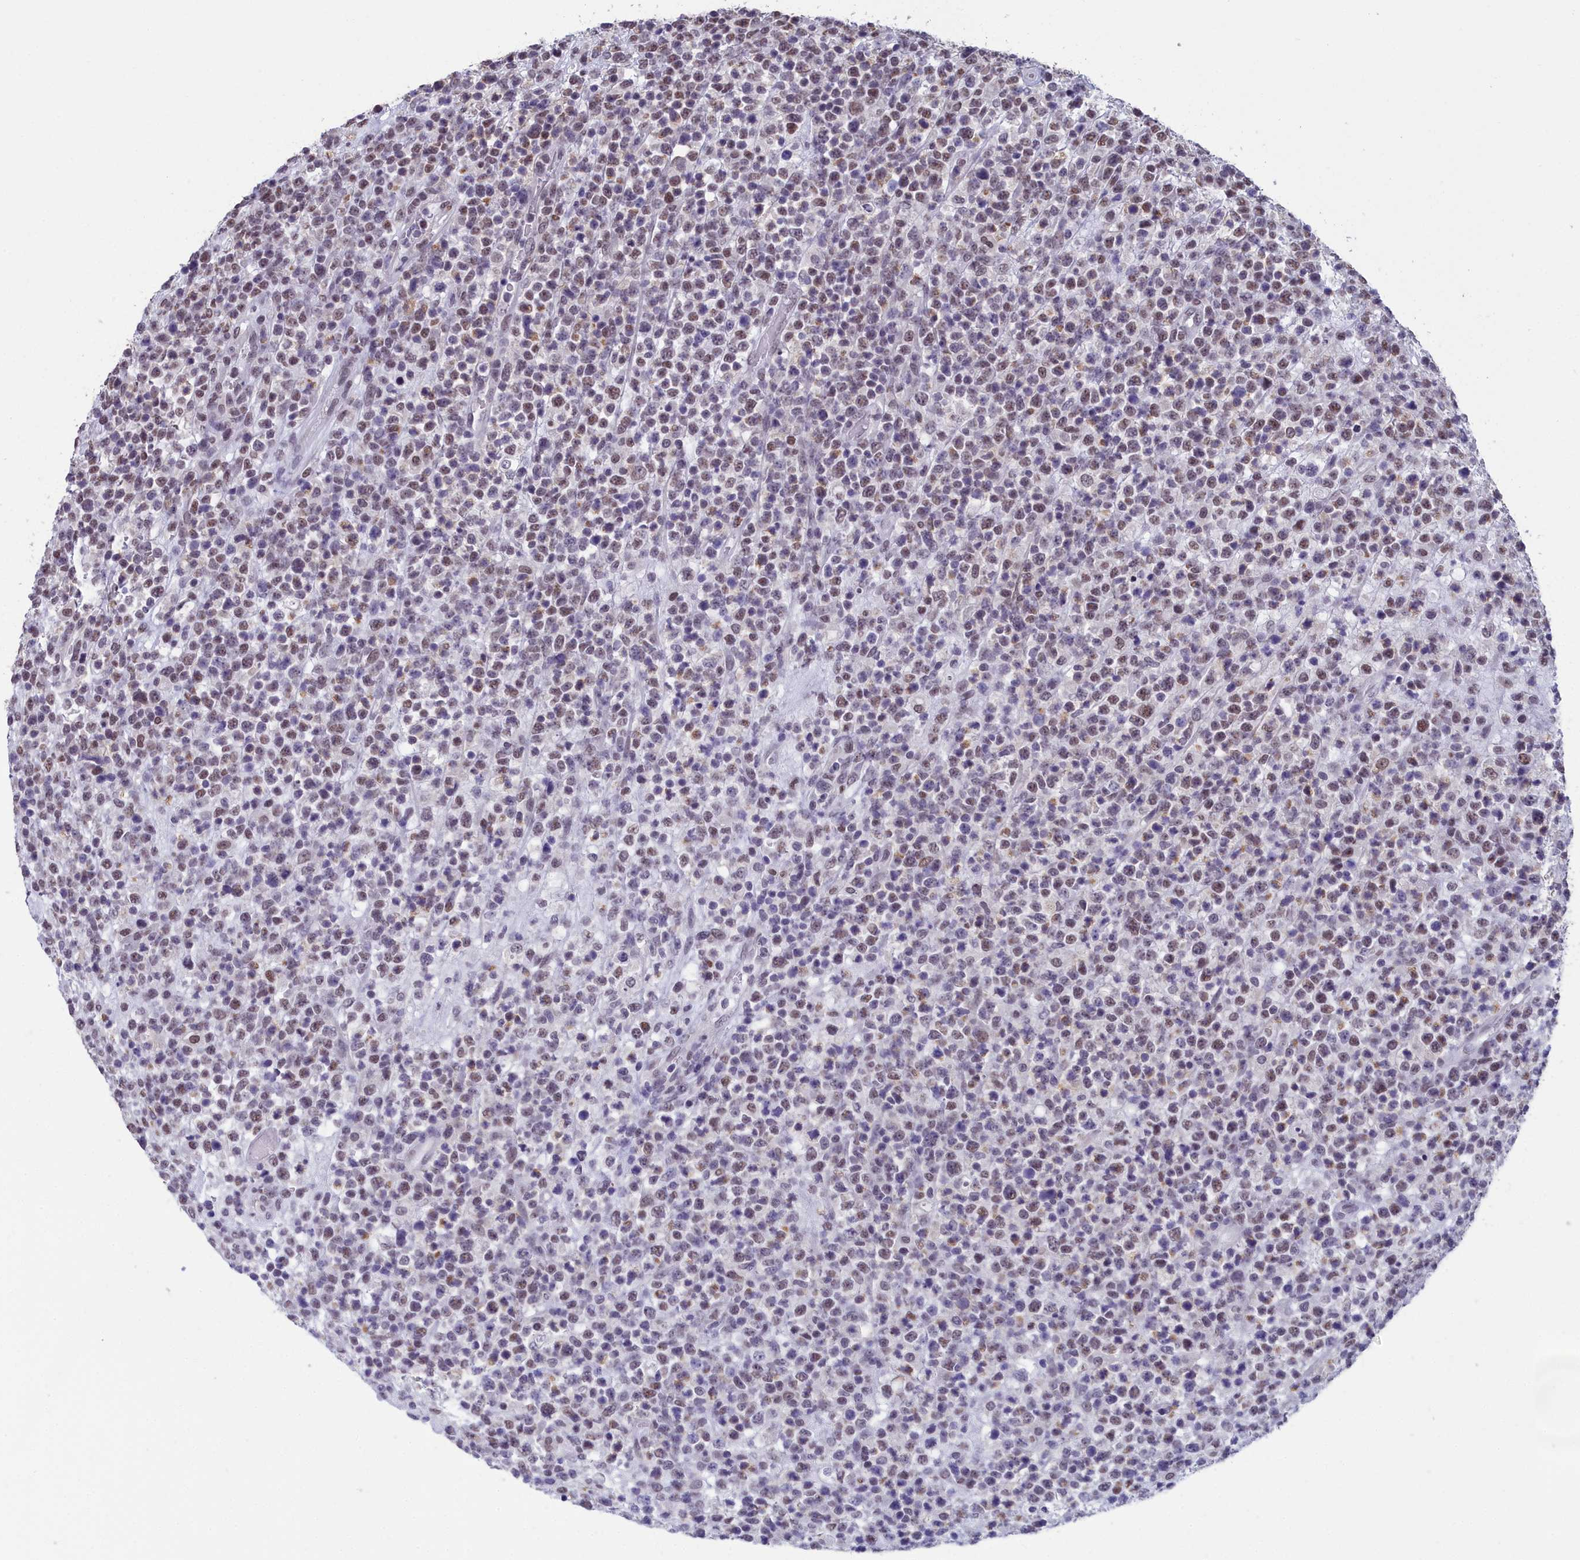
{"staining": {"intensity": "weak", "quantity": "25%-75%", "location": "nuclear"}, "tissue": "lymphoma", "cell_type": "Tumor cells", "image_type": "cancer", "snomed": [{"axis": "morphology", "description": "Malignant lymphoma, non-Hodgkin's type, High grade"}, {"axis": "topography", "description": "Colon"}], "caption": "Immunohistochemistry photomicrograph of human lymphoma stained for a protein (brown), which shows low levels of weak nuclear positivity in approximately 25%-75% of tumor cells.", "gene": "CCDC97", "patient": {"sex": "female", "age": 53}}